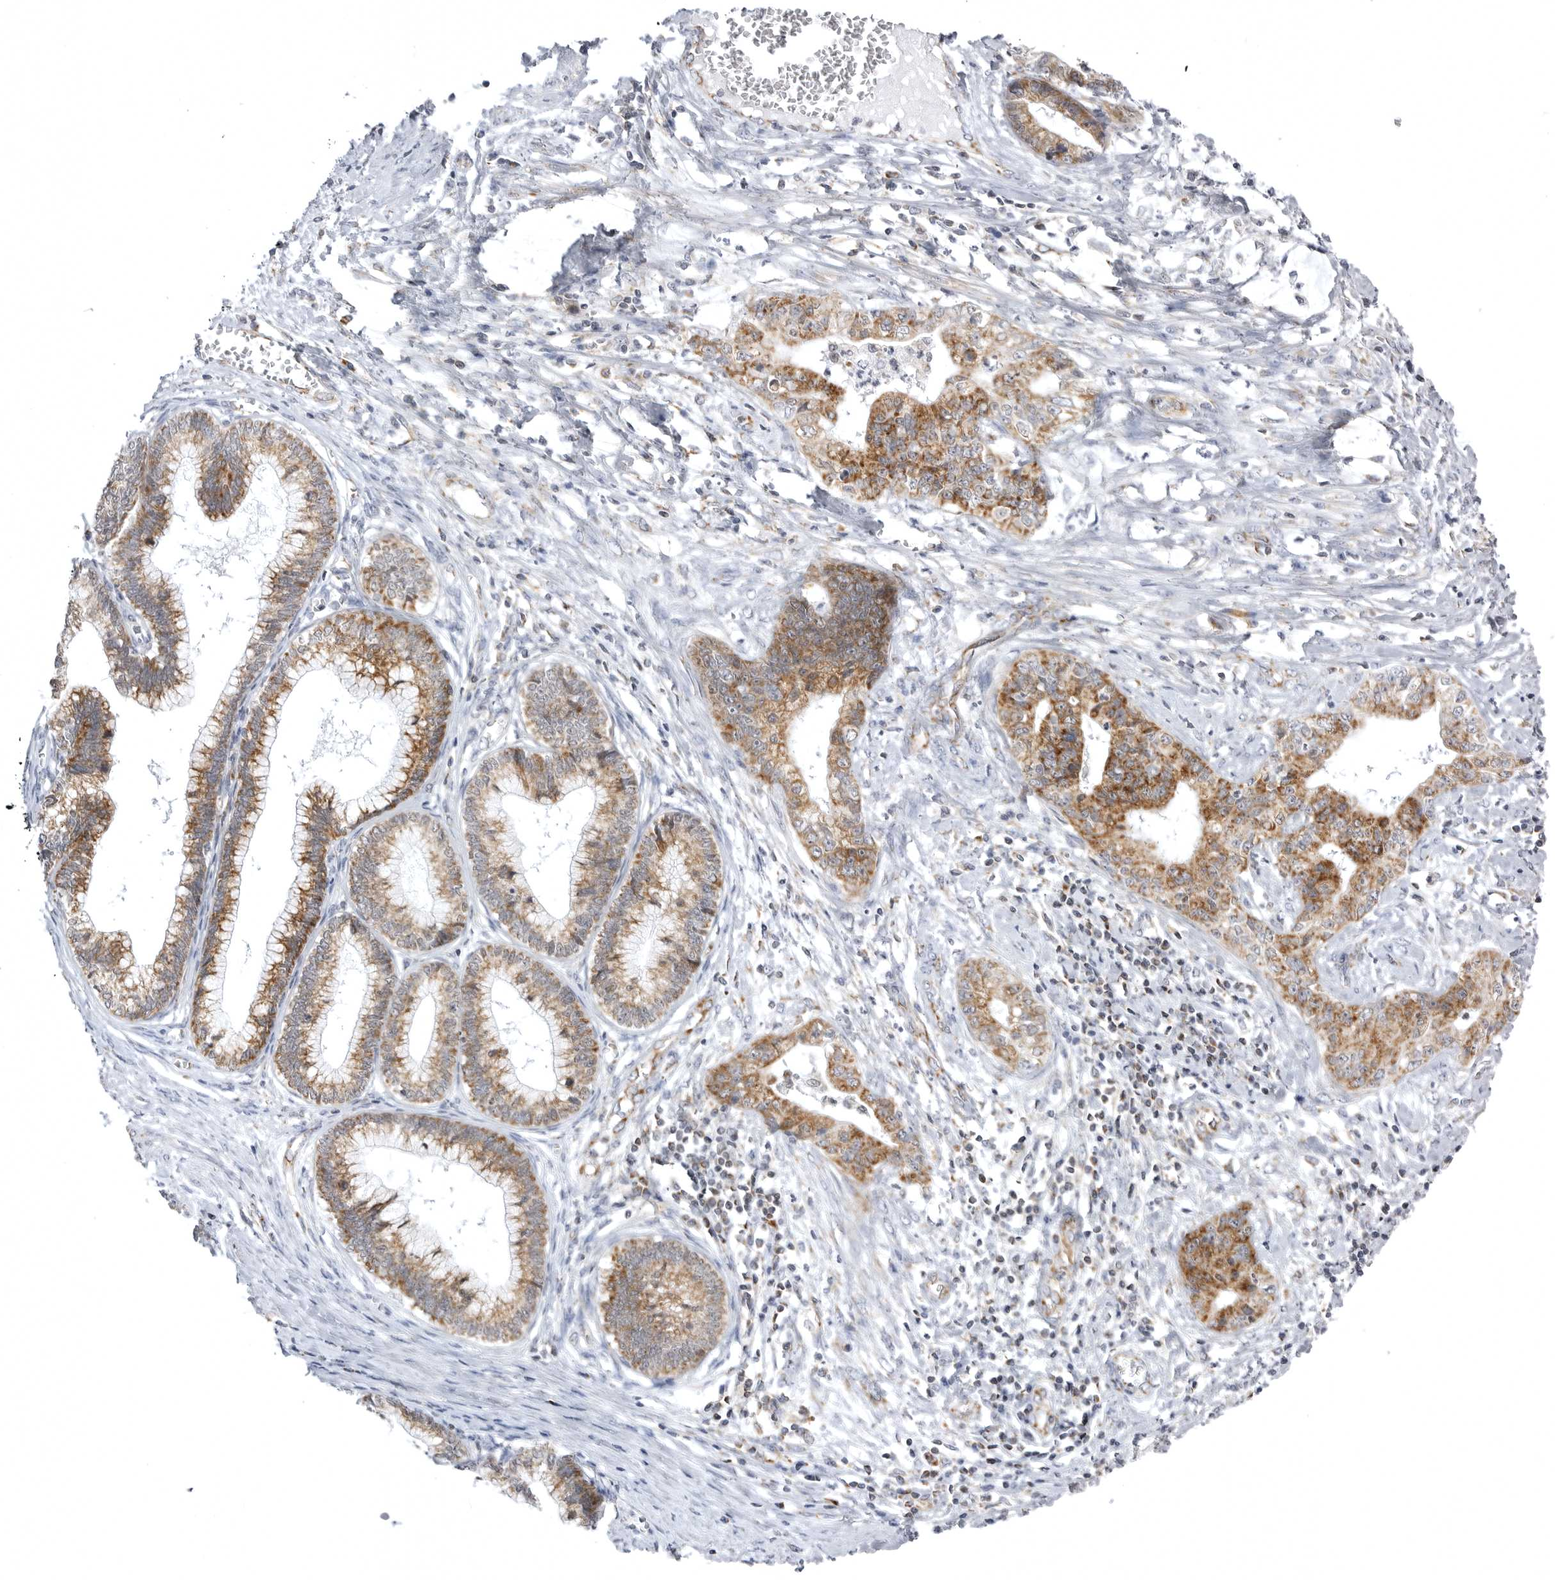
{"staining": {"intensity": "moderate", "quantity": ">75%", "location": "cytoplasmic/membranous"}, "tissue": "cervical cancer", "cell_type": "Tumor cells", "image_type": "cancer", "snomed": [{"axis": "morphology", "description": "Adenocarcinoma, NOS"}, {"axis": "topography", "description": "Cervix"}], "caption": "Moderate cytoplasmic/membranous positivity for a protein is appreciated in about >75% of tumor cells of cervical adenocarcinoma using immunohistochemistry (IHC).", "gene": "TUFM", "patient": {"sex": "female", "age": 44}}